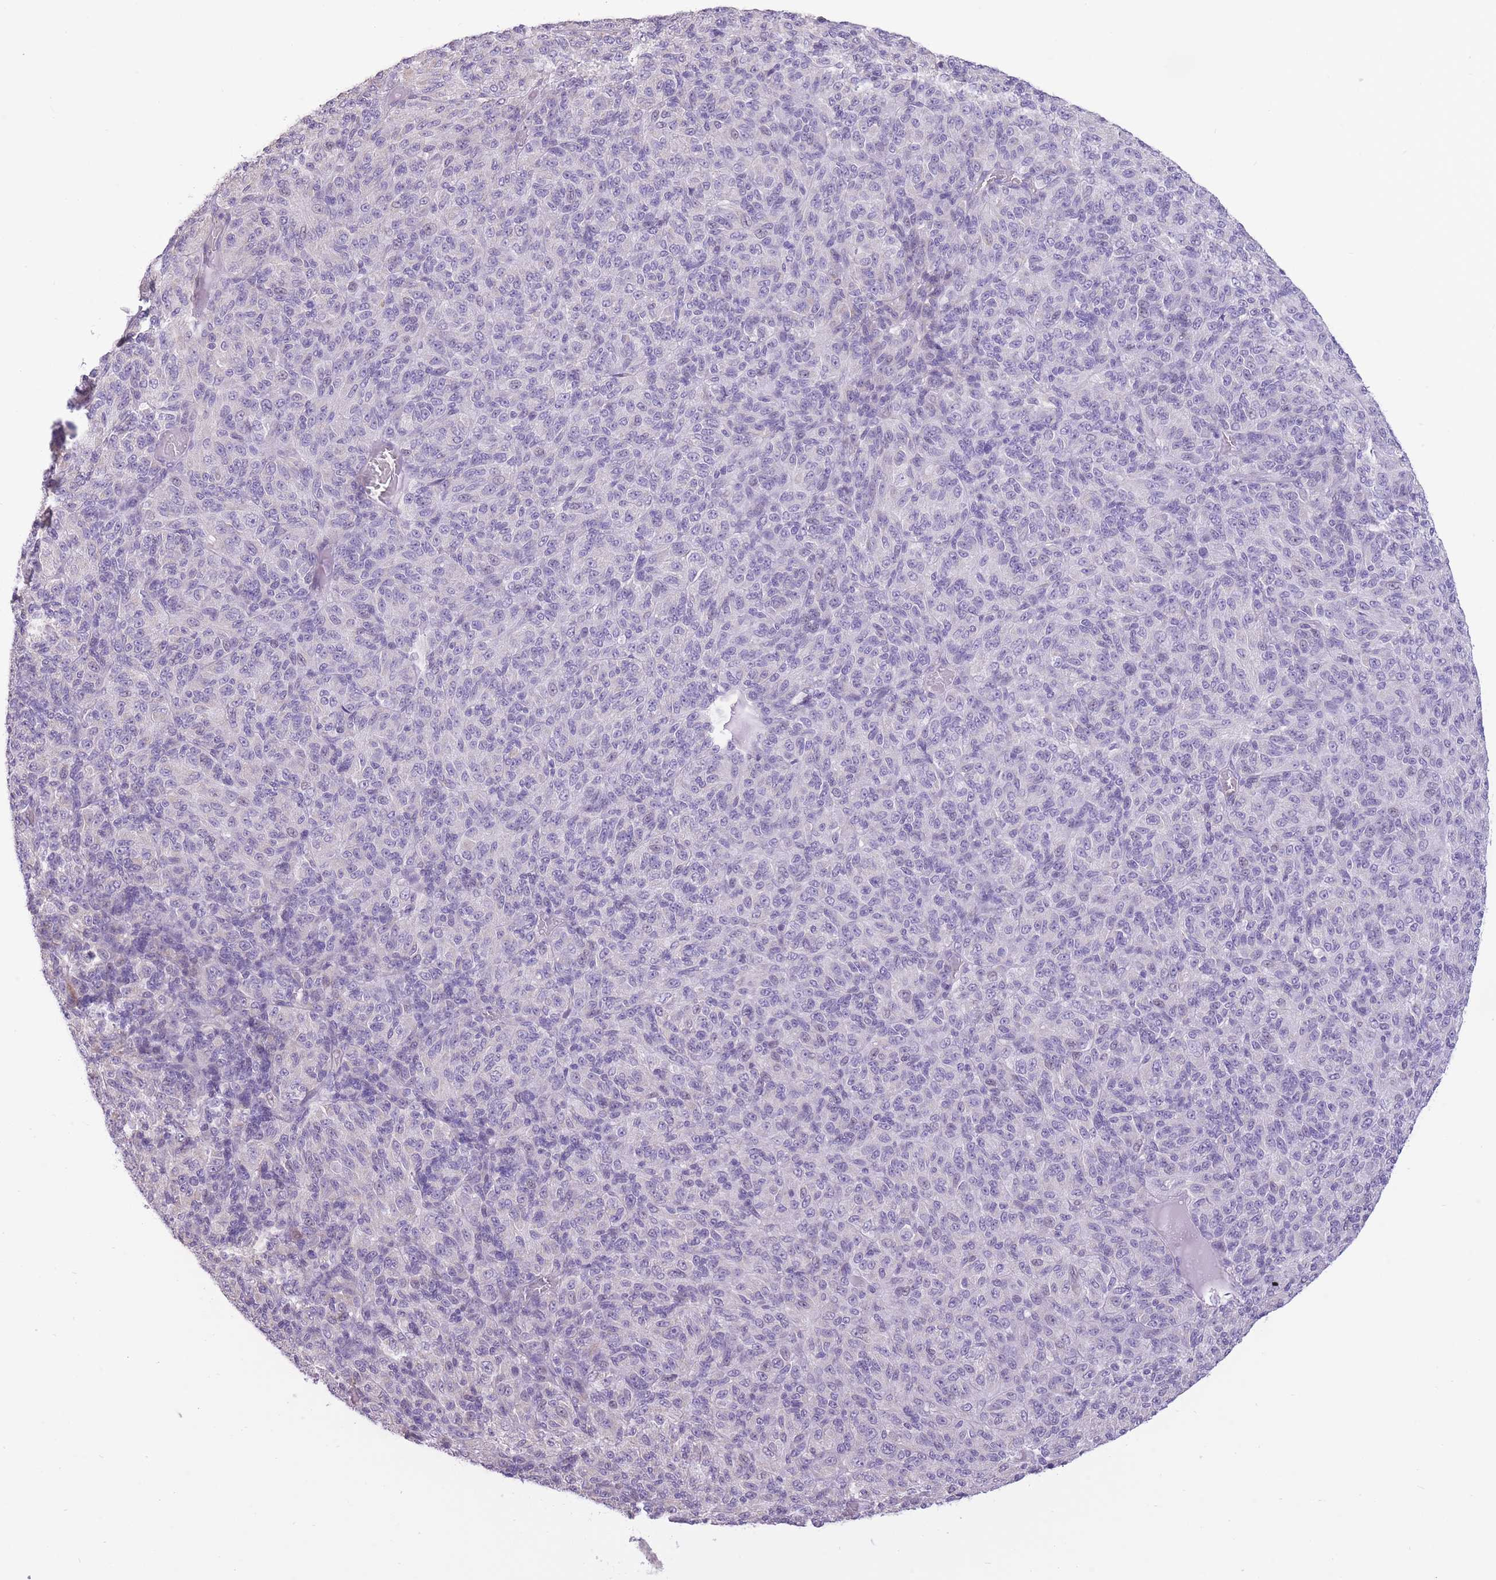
{"staining": {"intensity": "negative", "quantity": "none", "location": "none"}, "tissue": "melanoma", "cell_type": "Tumor cells", "image_type": "cancer", "snomed": [{"axis": "morphology", "description": "Malignant melanoma, Metastatic site"}, {"axis": "topography", "description": "Brain"}], "caption": "DAB (3,3'-diaminobenzidine) immunohistochemical staining of malignant melanoma (metastatic site) shows no significant staining in tumor cells.", "gene": "WDR70", "patient": {"sex": "female", "age": 56}}